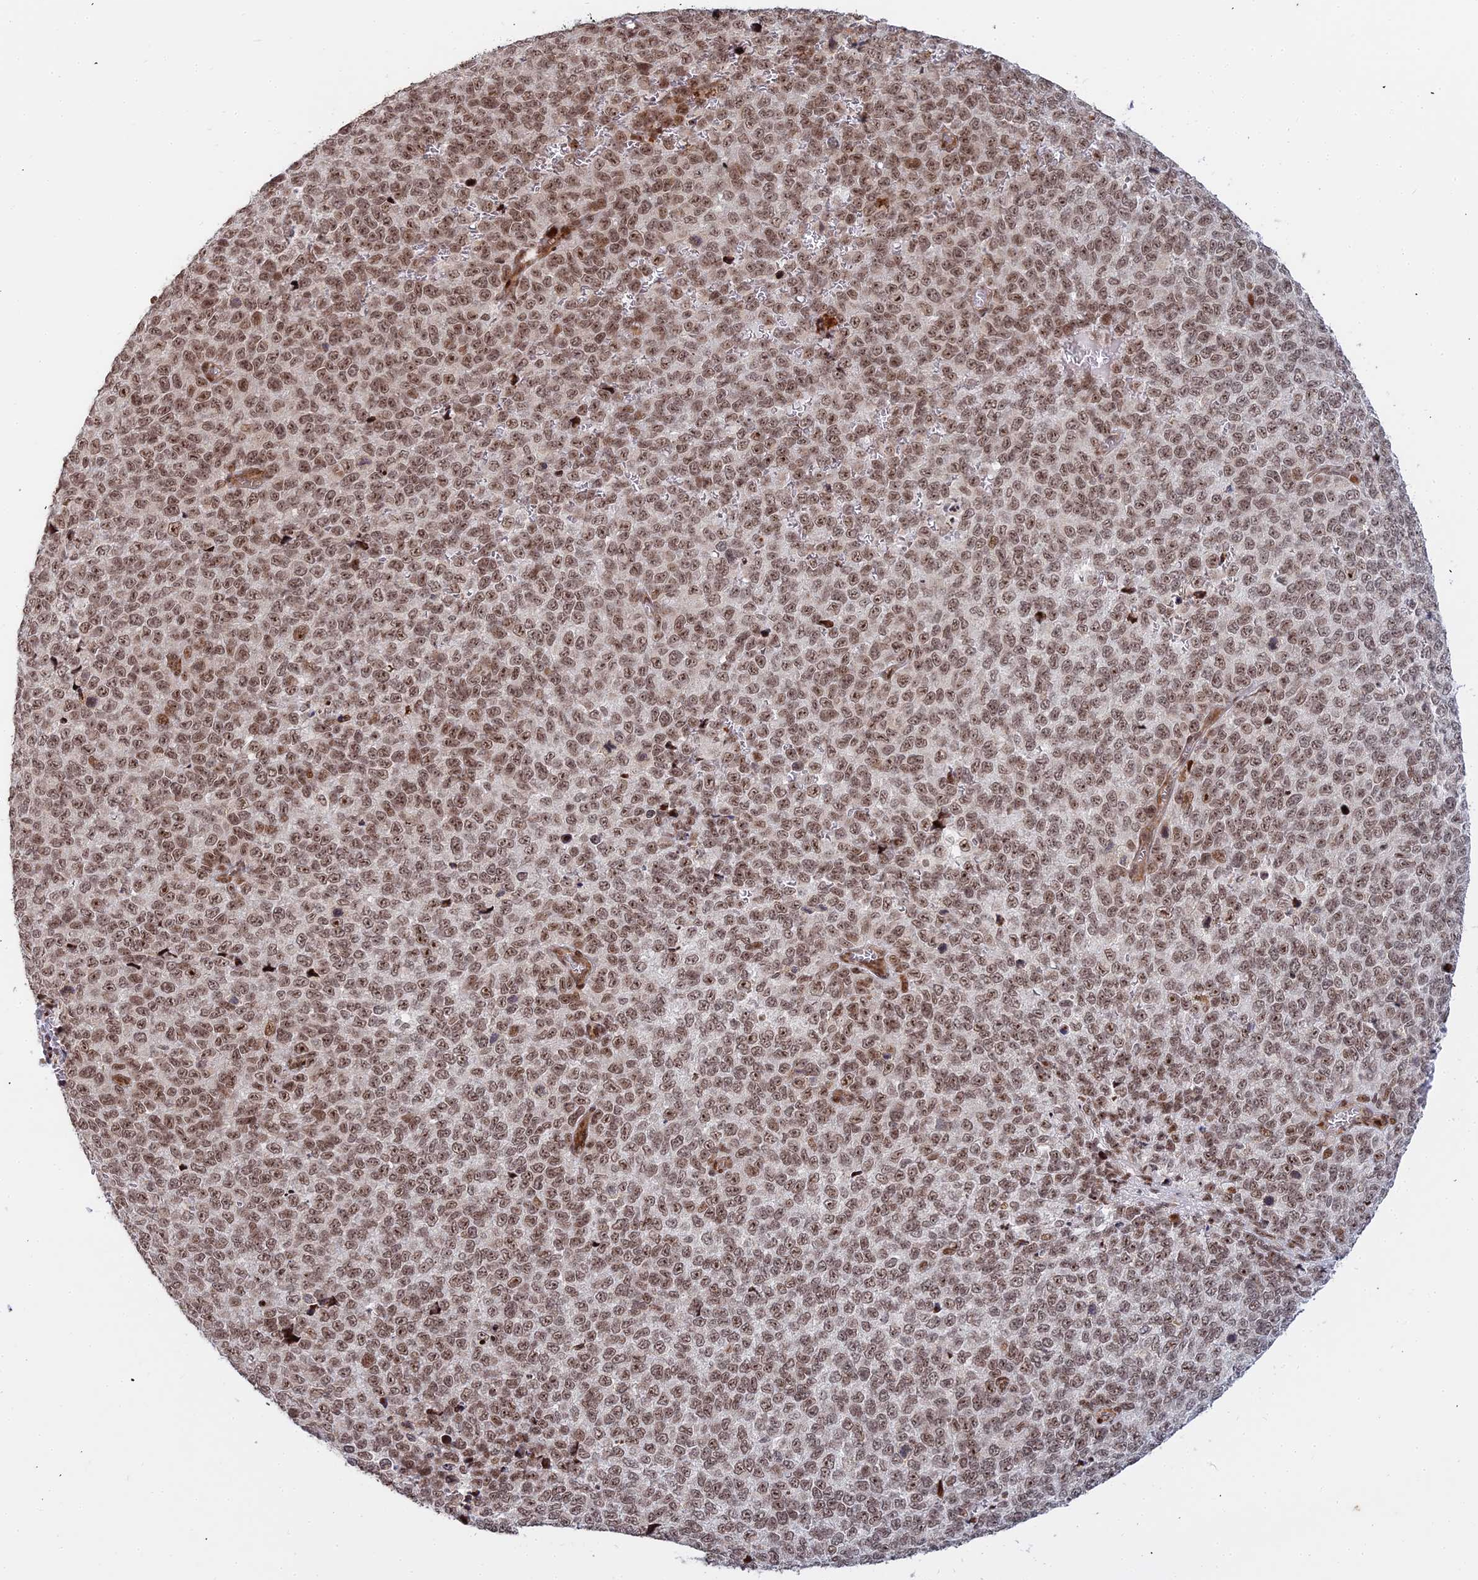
{"staining": {"intensity": "moderate", "quantity": ">75%", "location": "nuclear"}, "tissue": "melanoma", "cell_type": "Tumor cells", "image_type": "cancer", "snomed": [{"axis": "morphology", "description": "Malignant melanoma, NOS"}, {"axis": "topography", "description": "Nose, NOS"}], "caption": "Immunohistochemical staining of human malignant melanoma shows medium levels of moderate nuclear protein staining in about >75% of tumor cells.", "gene": "ABCA2", "patient": {"sex": "female", "age": 48}}